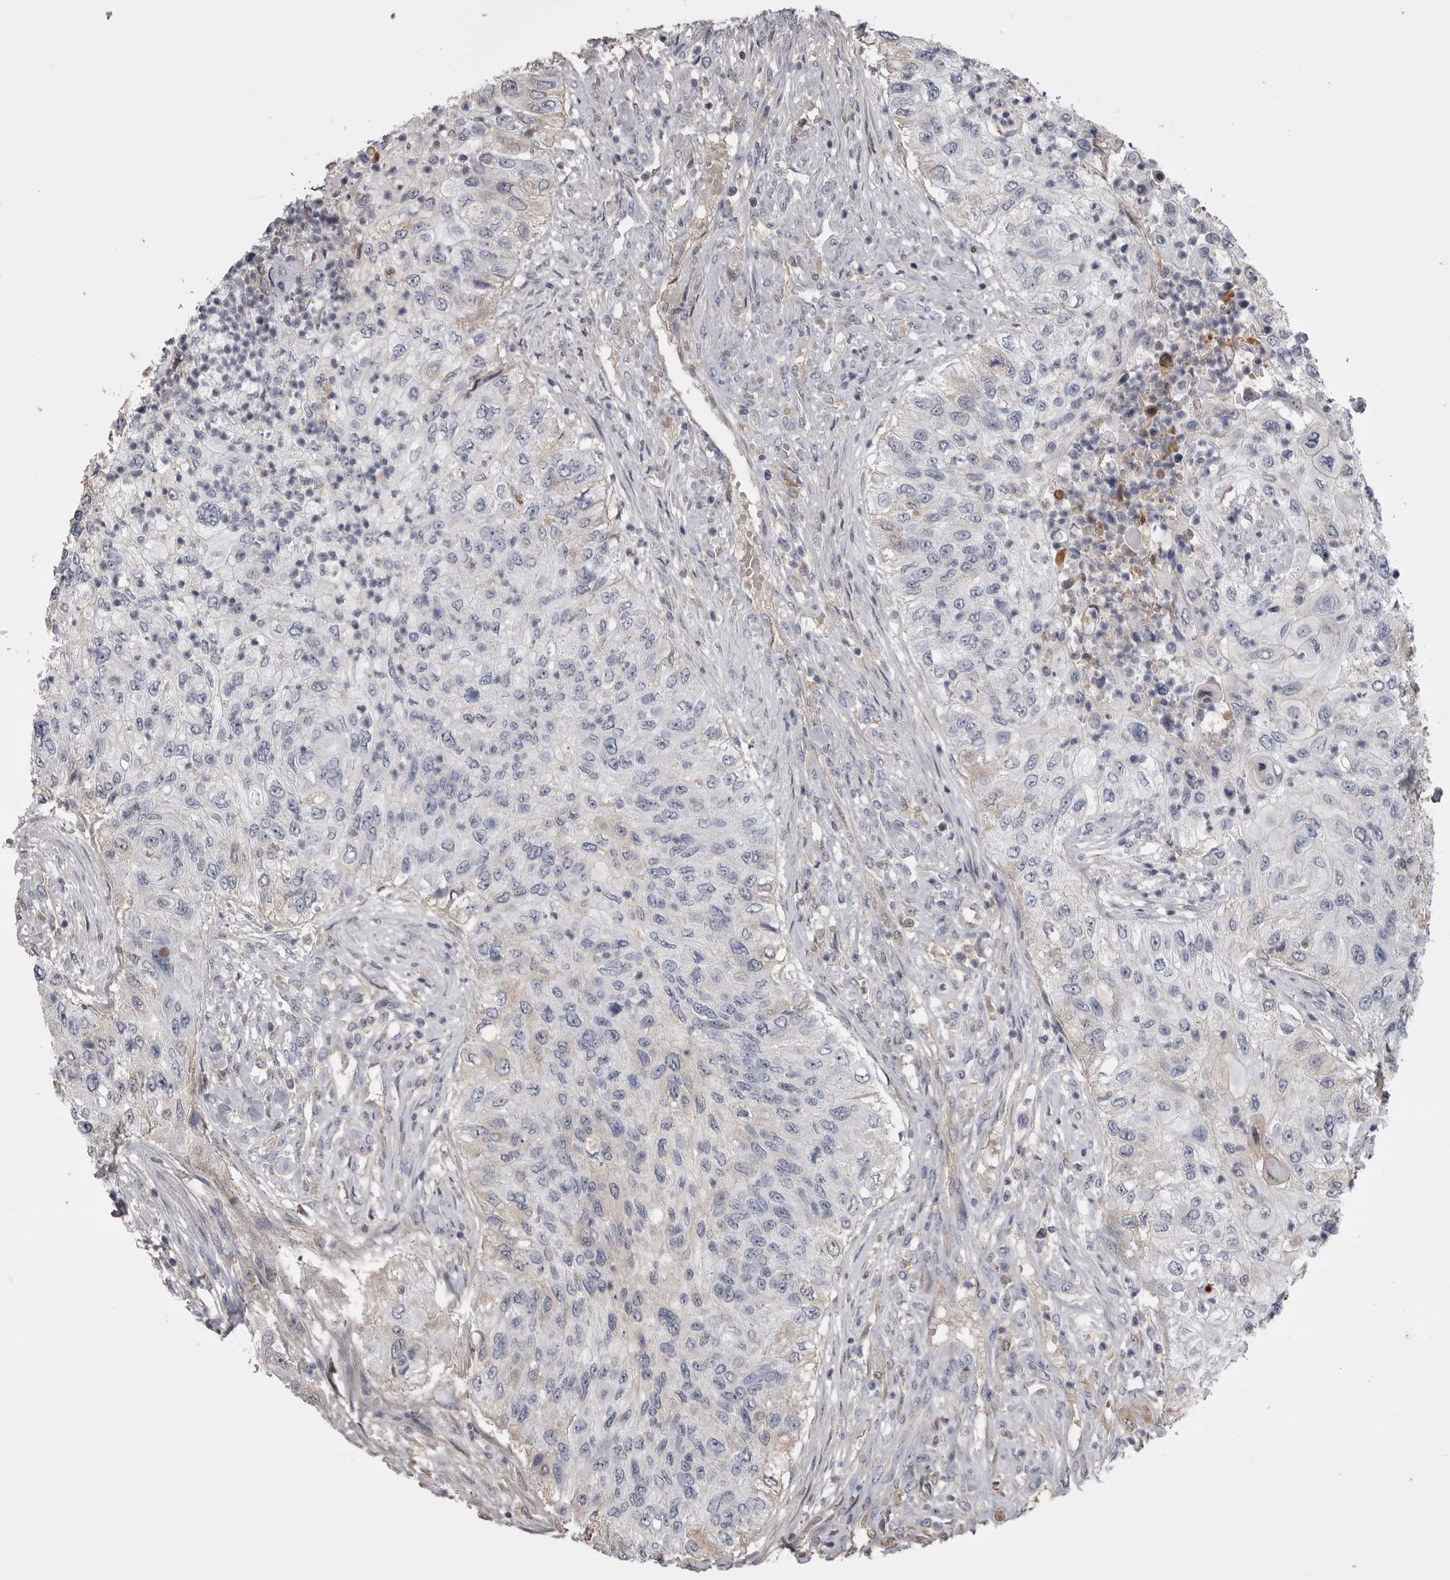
{"staining": {"intensity": "negative", "quantity": "none", "location": "none"}, "tissue": "urothelial cancer", "cell_type": "Tumor cells", "image_type": "cancer", "snomed": [{"axis": "morphology", "description": "Urothelial carcinoma, High grade"}, {"axis": "topography", "description": "Urinary bladder"}], "caption": "High magnification brightfield microscopy of high-grade urothelial carcinoma stained with DAB (brown) and counterstained with hematoxylin (blue): tumor cells show no significant staining.", "gene": "AHSG", "patient": {"sex": "female", "age": 60}}